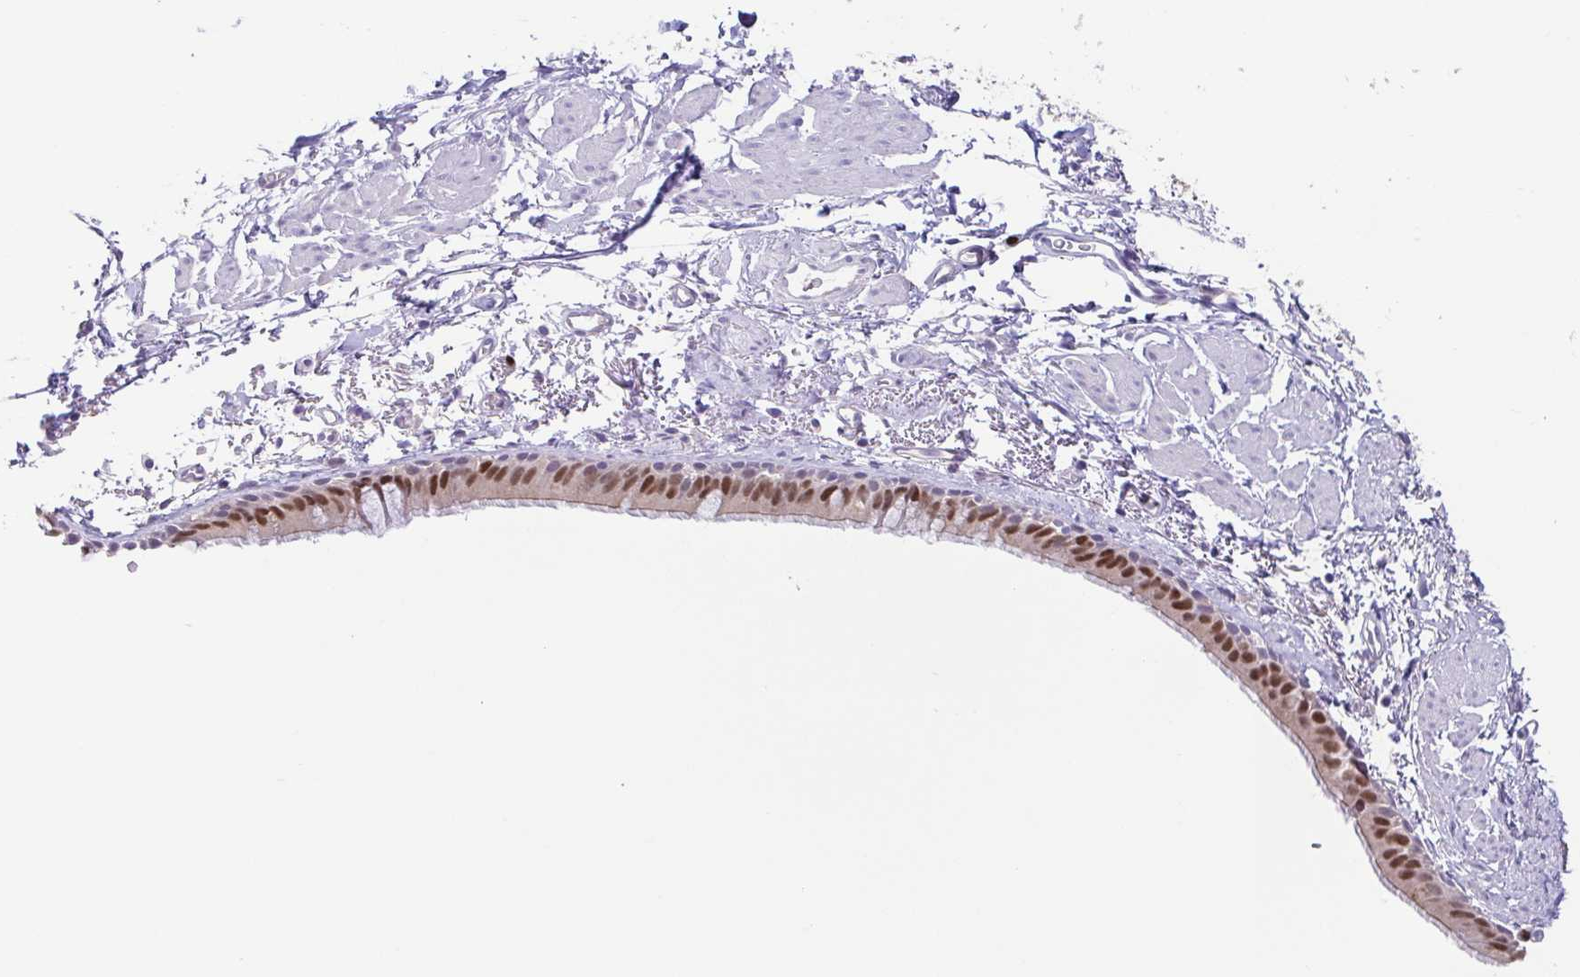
{"staining": {"intensity": "moderate", "quantity": ">75%", "location": "nuclear"}, "tissue": "bronchus", "cell_type": "Respiratory epithelial cells", "image_type": "normal", "snomed": [{"axis": "morphology", "description": "Normal tissue, NOS"}, {"axis": "topography", "description": "Bronchus"}], "caption": "Unremarkable bronchus exhibits moderate nuclear expression in about >75% of respiratory epithelial cells The staining is performed using DAB brown chromogen to label protein expression. The nuclei are counter-stained blue using hematoxylin..", "gene": "UBE2Q1", "patient": {"sex": "male", "age": 67}}